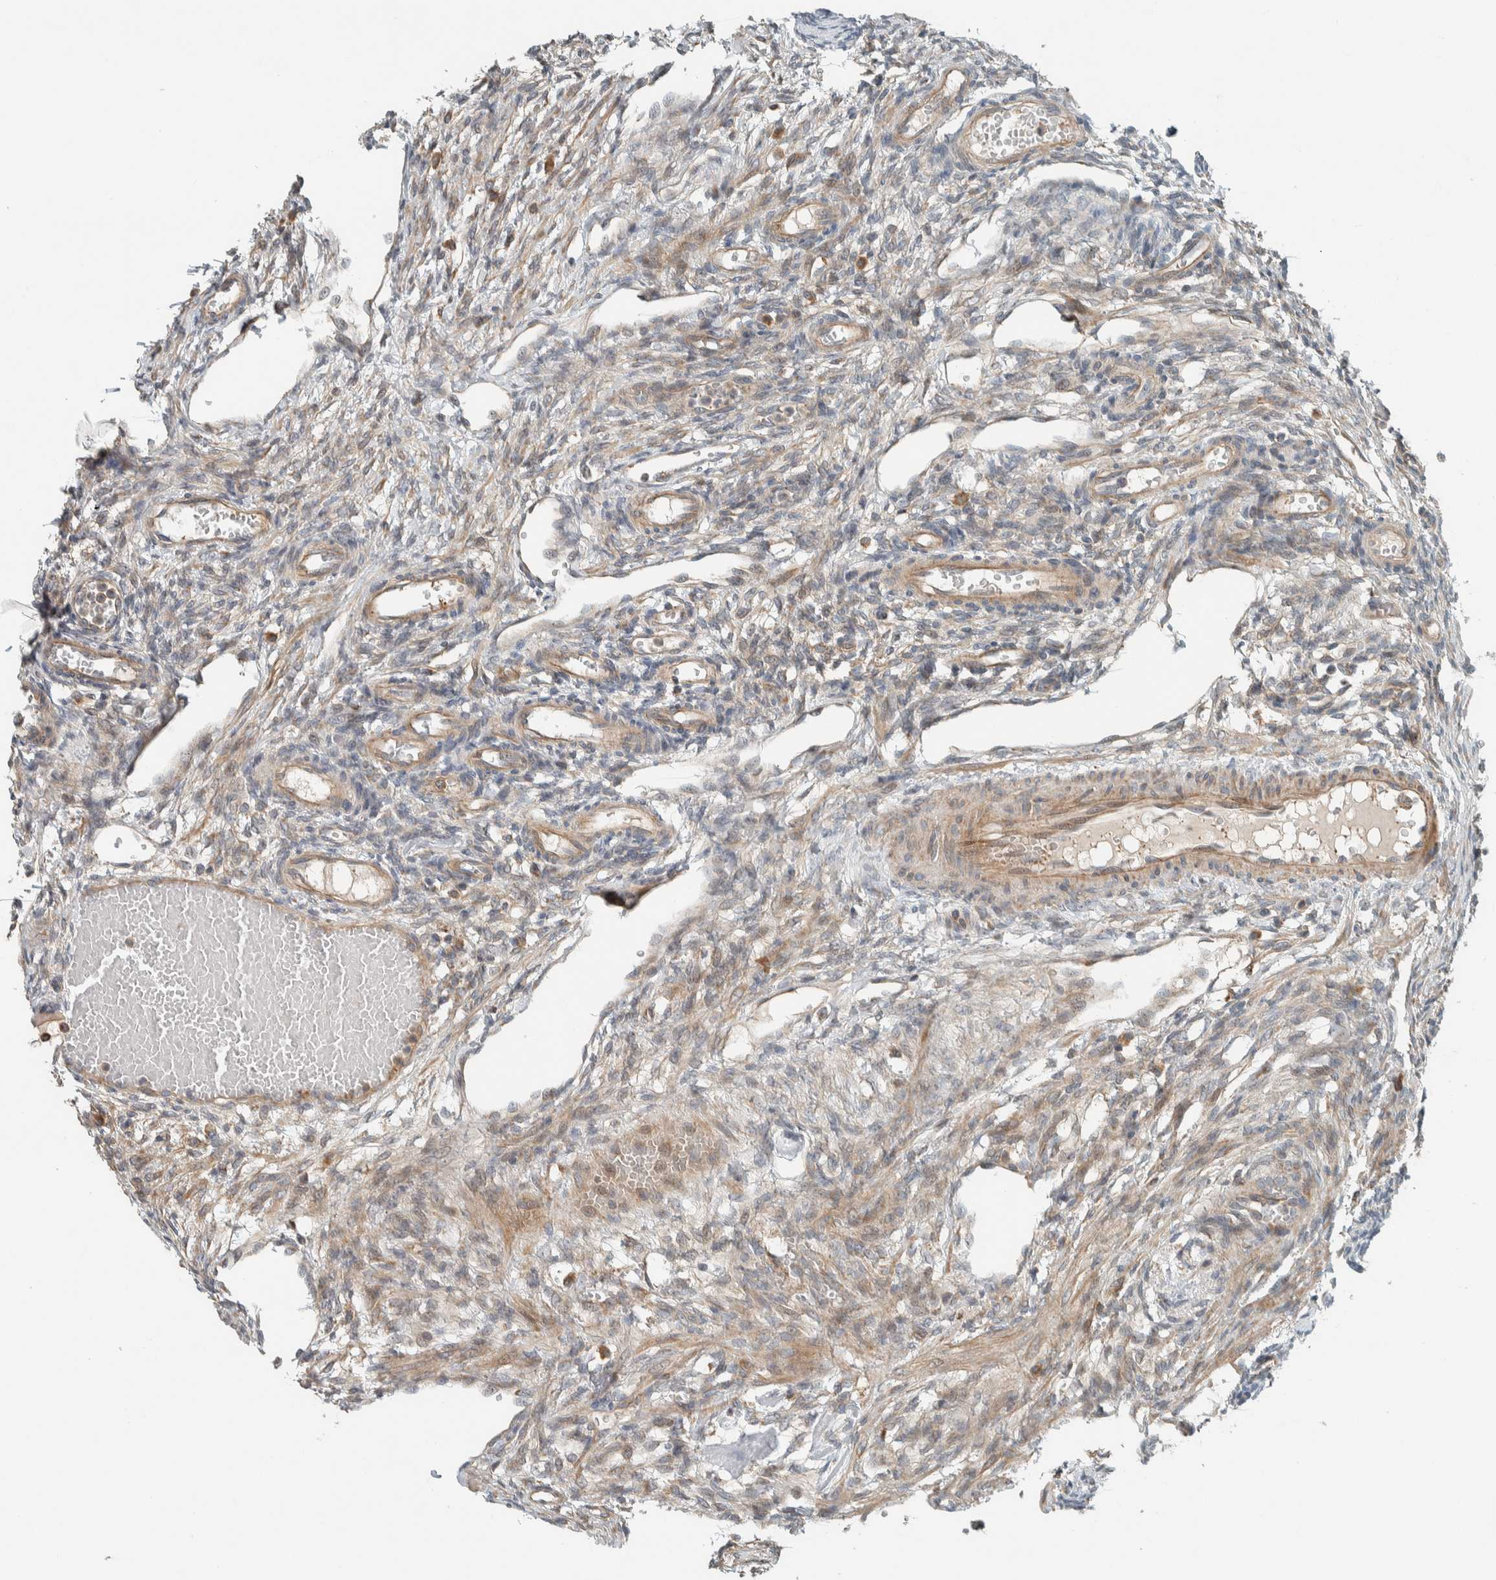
{"staining": {"intensity": "weak", "quantity": "<25%", "location": "cytoplasmic/membranous"}, "tissue": "ovary", "cell_type": "Ovarian stroma cells", "image_type": "normal", "snomed": [{"axis": "morphology", "description": "Normal tissue, NOS"}, {"axis": "topography", "description": "Ovary"}], "caption": "Immunohistochemistry (IHC) image of unremarkable ovary stained for a protein (brown), which demonstrates no staining in ovarian stroma cells. (Stains: DAB immunohistochemistry (IHC) with hematoxylin counter stain, Microscopy: brightfield microscopy at high magnification).", "gene": "SLFN12L", "patient": {"sex": "female", "age": 33}}